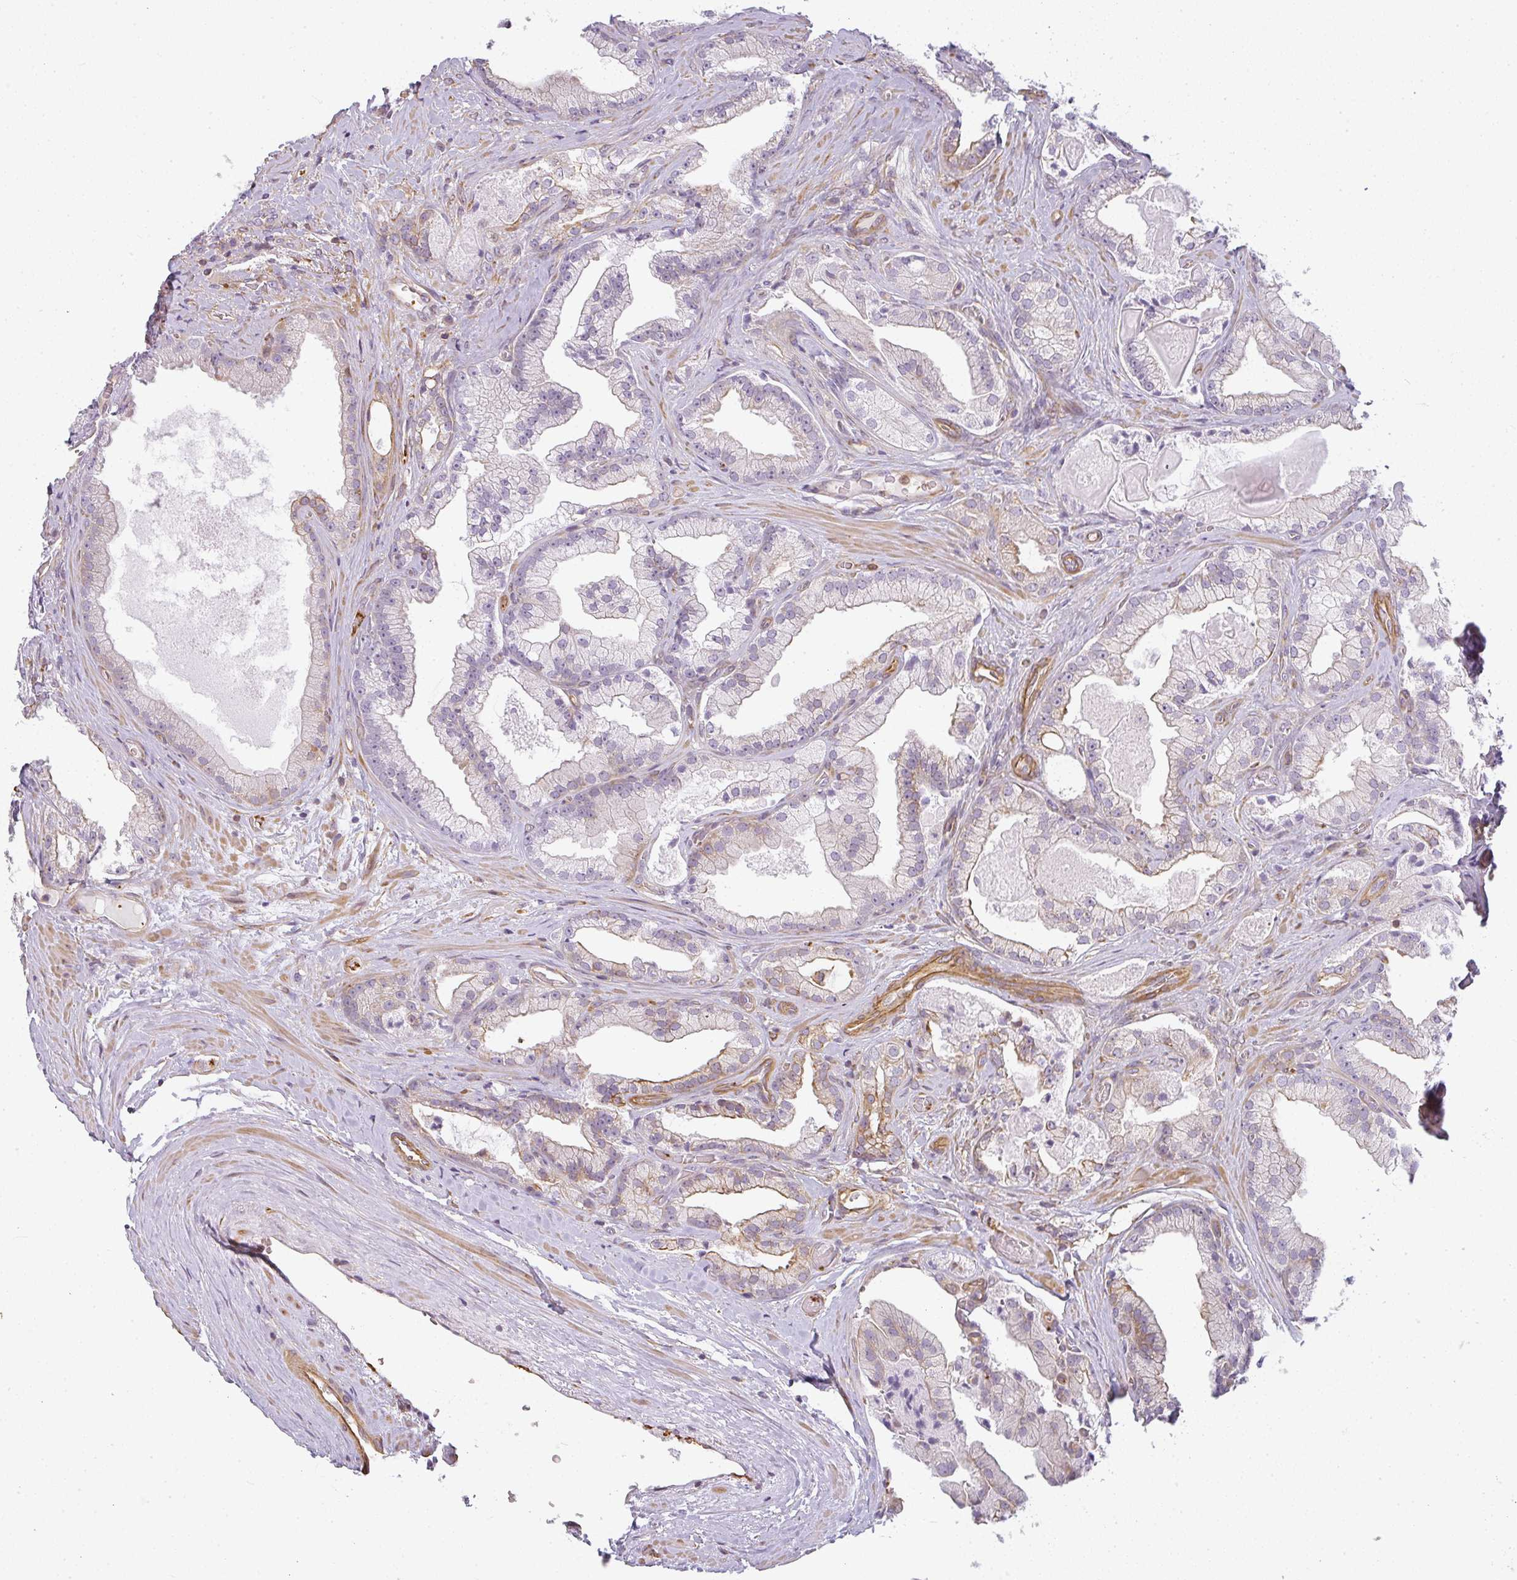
{"staining": {"intensity": "weak", "quantity": "<25%", "location": "cytoplasmic/membranous"}, "tissue": "prostate cancer", "cell_type": "Tumor cells", "image_type": "cancer", "snomed": [{"axis": "morphology", "description": "Adenocarcinoma, High grade"}, {"axis": "topography", "description": "Prostate"}], "caption": "This is a image of immunohistochemistry staining of high-grade adenocarcinoma (prostate), which shows no staining in tumor cells.", "gene": "SULF1", "patient": {"sex": "male", "age": 68}}